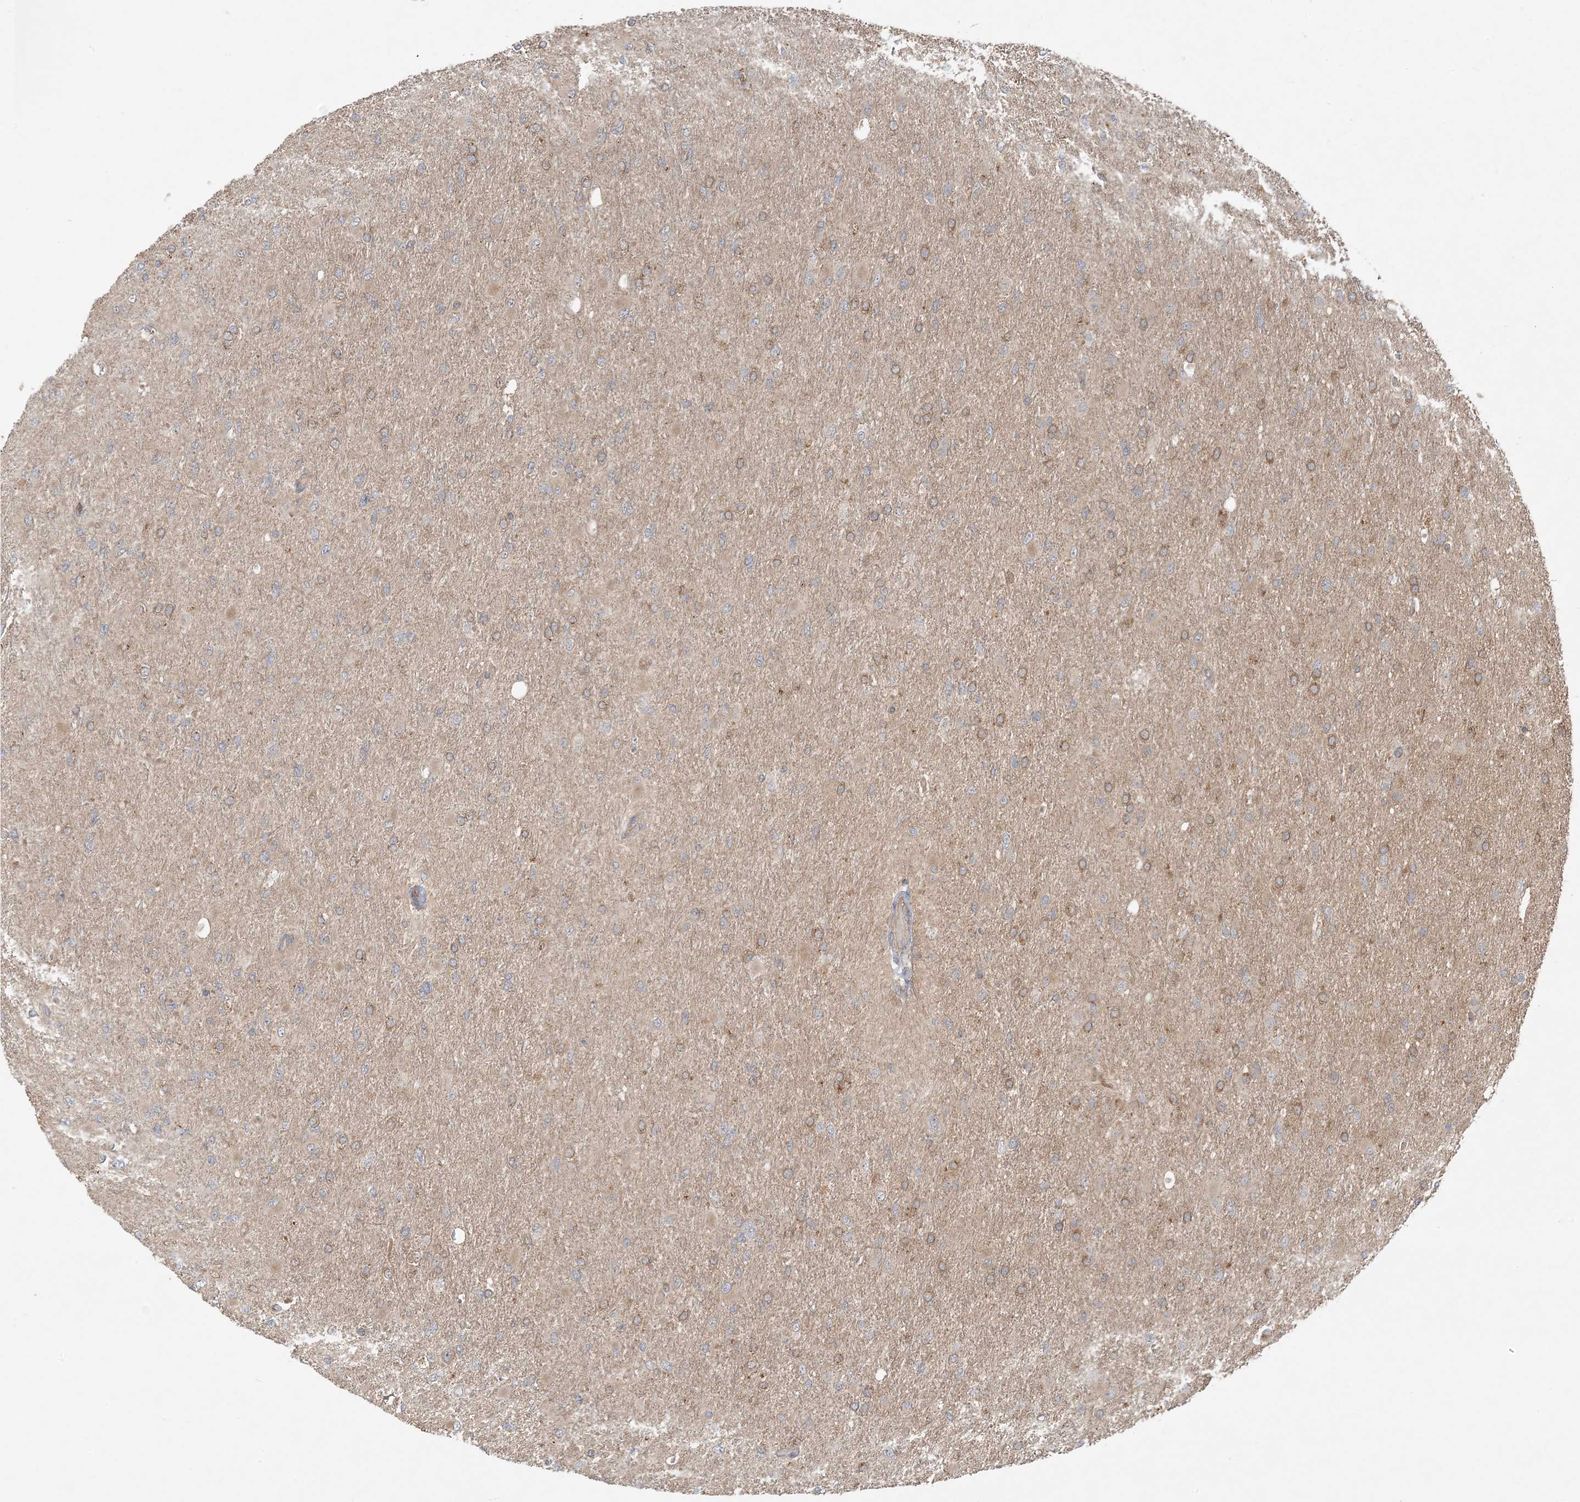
{"staining": {"intensity": "moderate", "quantity": "<25%", "location": "cytoplasmic/membranous"}, "tissue": "glioma", "cell_type": "Tumor cells", "image_type": "cancer", "snomed": [{"axis": "morphology", "description": "Glioma, malignant, High grade"}, {"axis": "topography", "description": "Cerebral cortex"}], "caption": "Malignant high-grade glioma tissue demonstrates moderate cytoplasmic/membranous positivity in approximately <25% of tumor cells The staining is performed using DAB brown chromogen to label protein expression. The nuclei are counter-stained blue using hematoxylin.", "gene": "OBI1", "patient": {"sex": "female", "age": 36}}